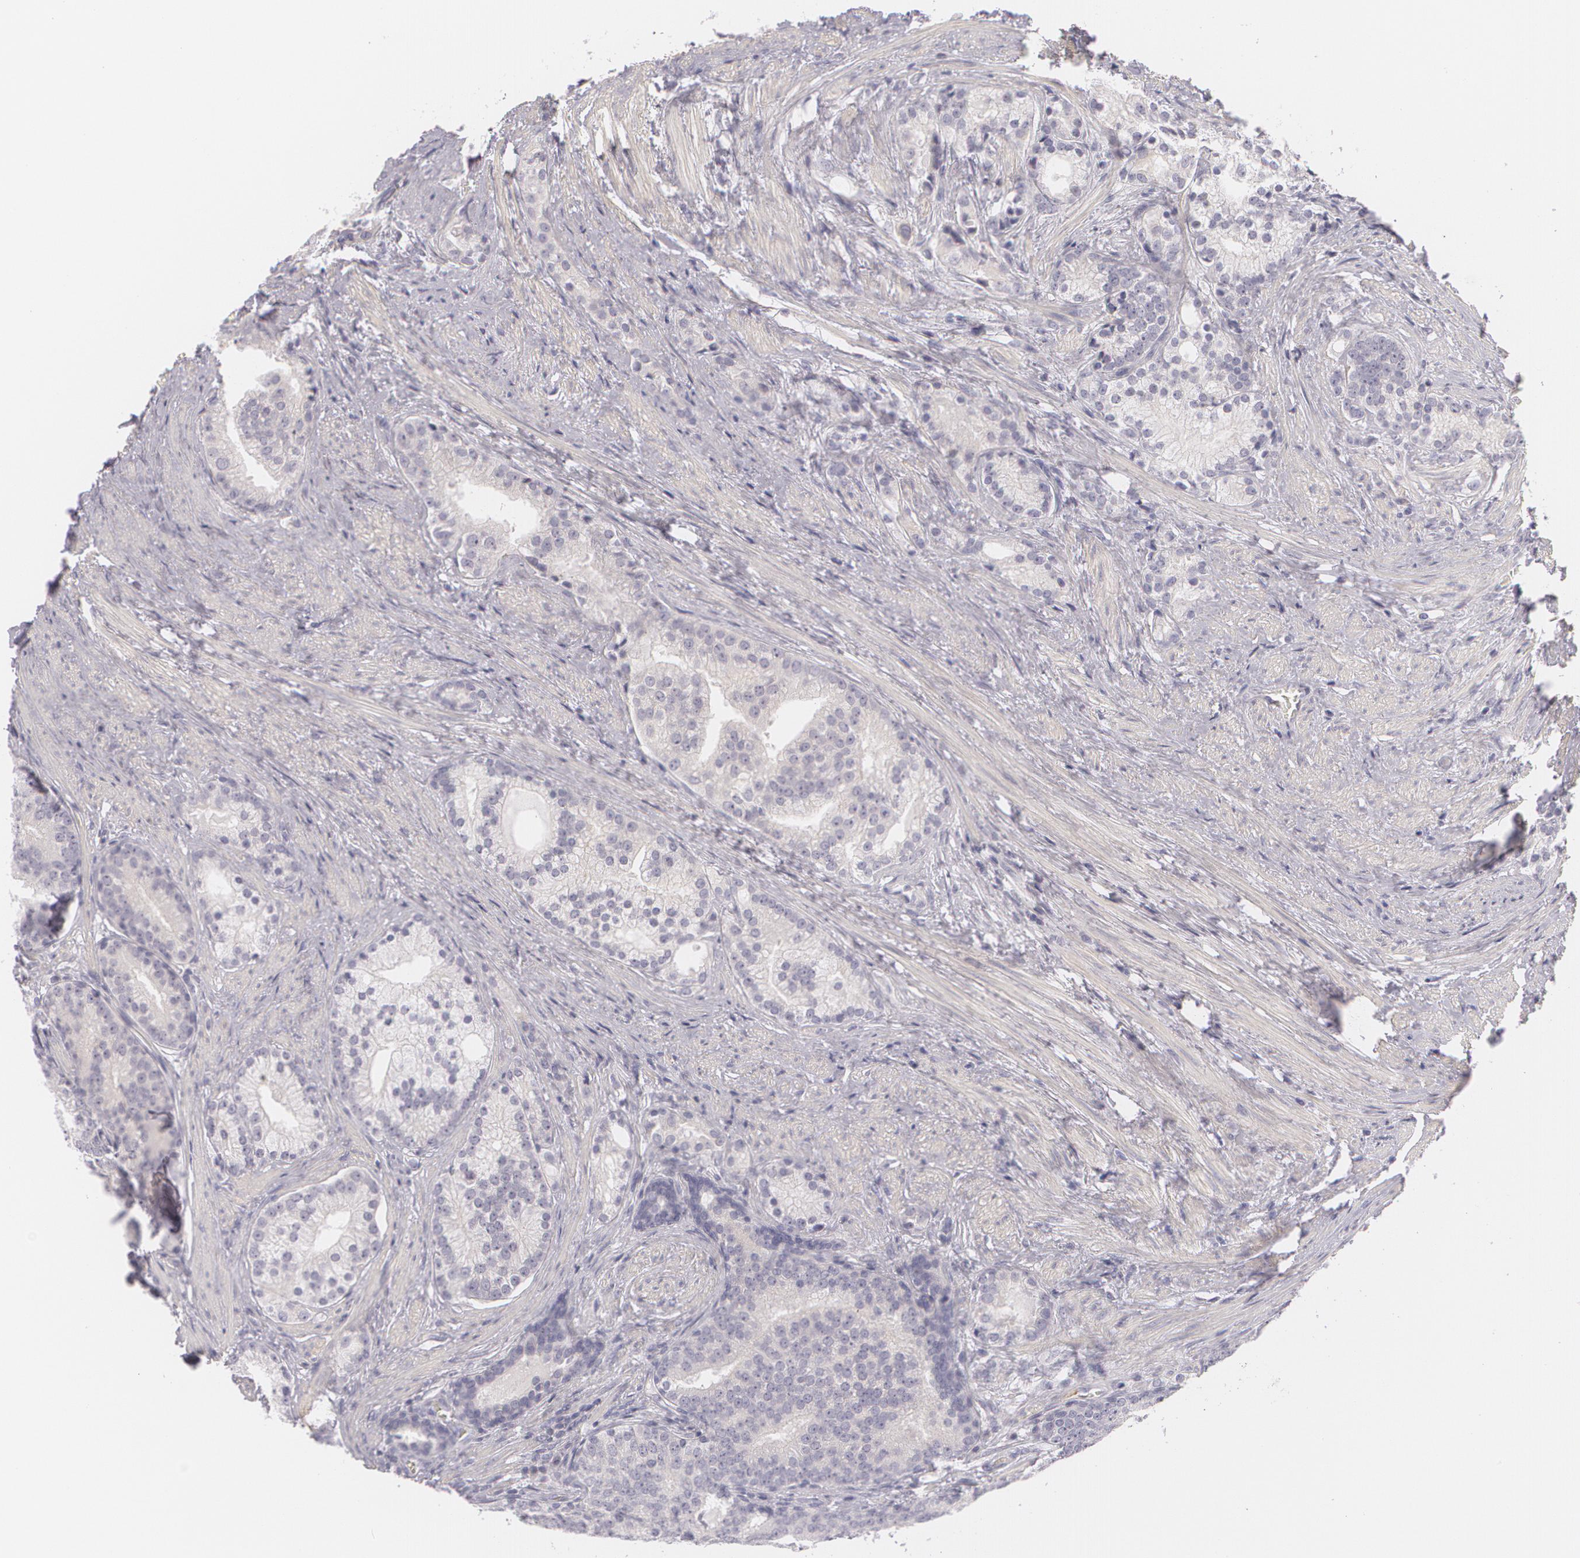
{"staining": {"intensity": "negative", "quantity": "none", "location": "none"}, "tissue": "prostate cancer", "cell_type": "Tumor cells", "image_type": "cancer", "snomed": [{"axis": "morphology", "description": "Adenocarcinoma, Low grade"}, {"axis": "topography", "description": "Prostate"}], "caption": "Protein analysis of low-grade adenocarcinoma (prostate) exhibits no significant positivity in tumor cells.", "gene": "FAM181A", "patient": {"sex": "male", "age": 71}}